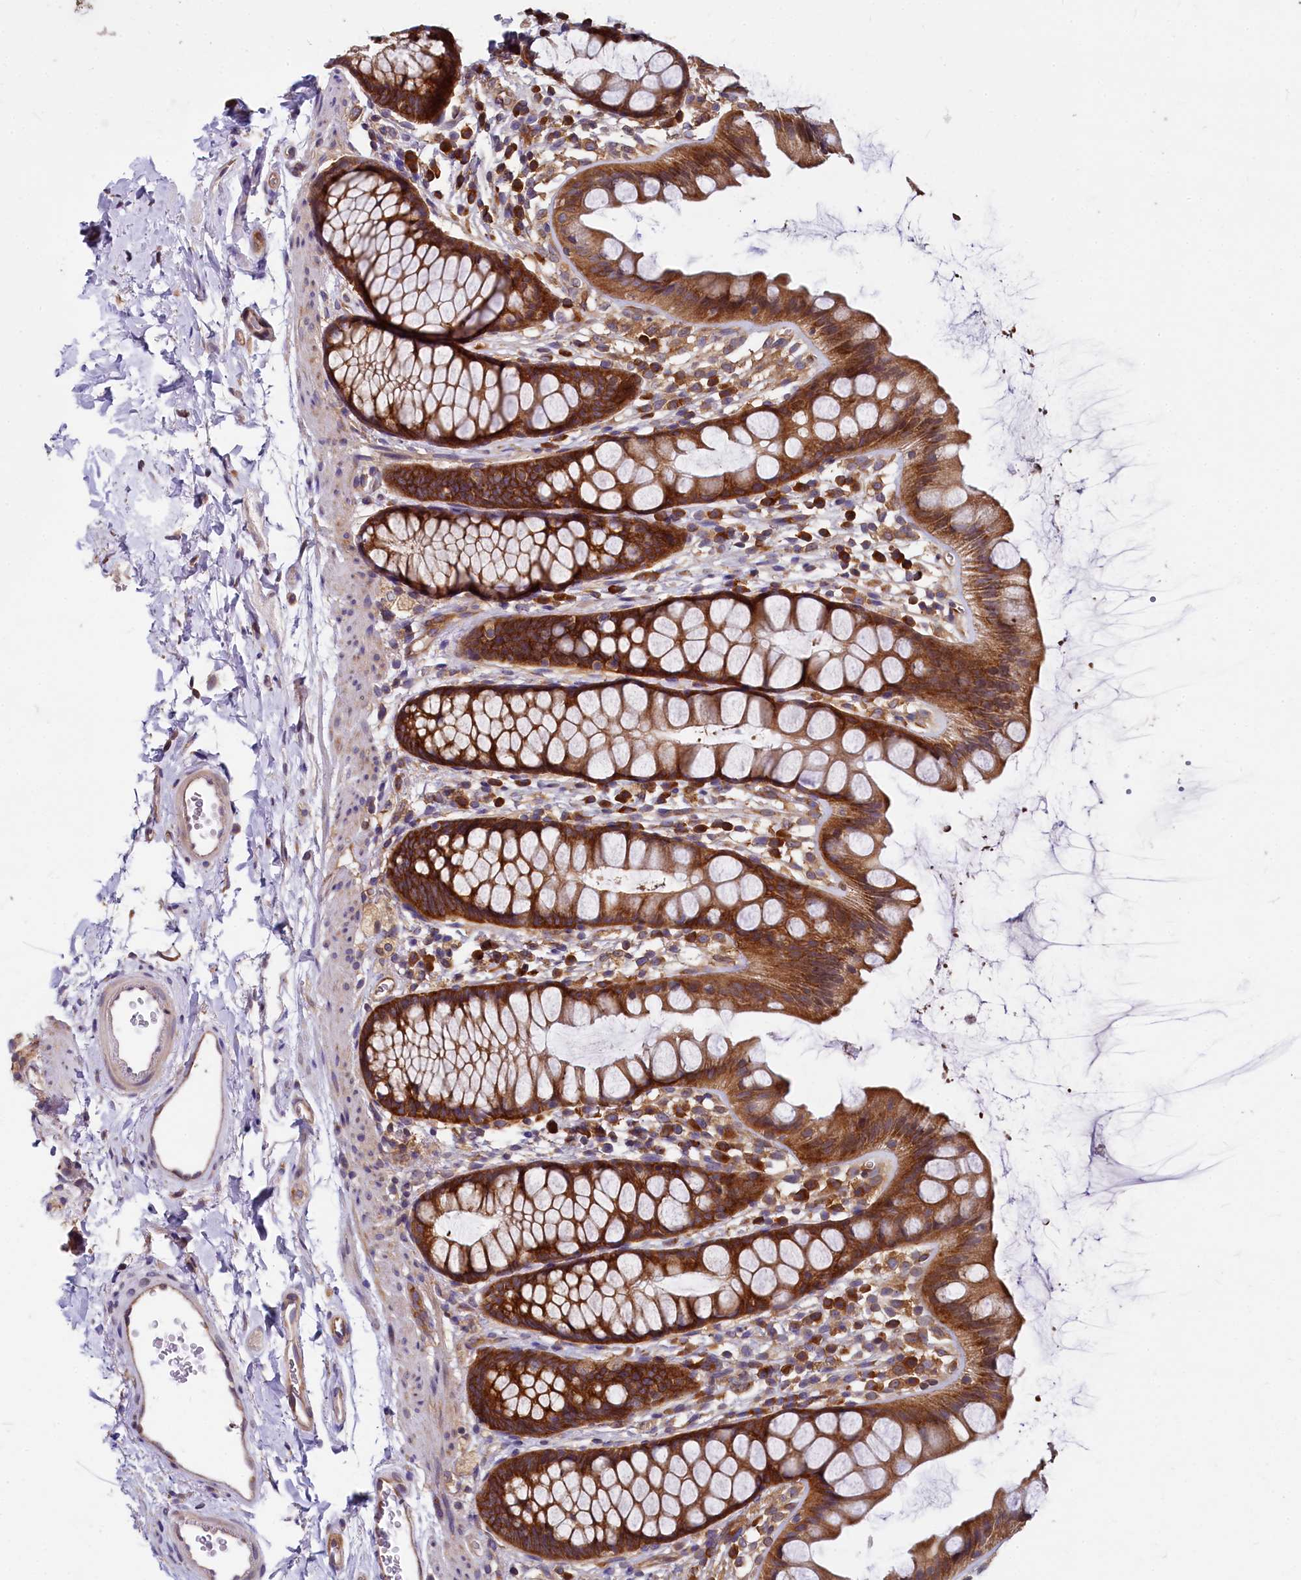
{"staining": {"intensity": "strong", "quantity": ">75%", "location": "cytoplasmic/membranous"}, "tissue": "rectum", "cell_type": "Glandular cells", "image_type": "normal", "snomed": [{"axis": "morphology", "description": "Normal tissue, NOS"}, {"axis": "topography", "description": "Rectum"}], "caption": "This histopathology image demonstrates unremarkable rectum stained with IHC to label a protein in brown. The cytoplasmic/membranous of glandular cells show strong positivity for the protein. Nuclei are counter-stained blue.", "gene": "EIF2B2", "patient": {"sex": "female", "age": 65}}